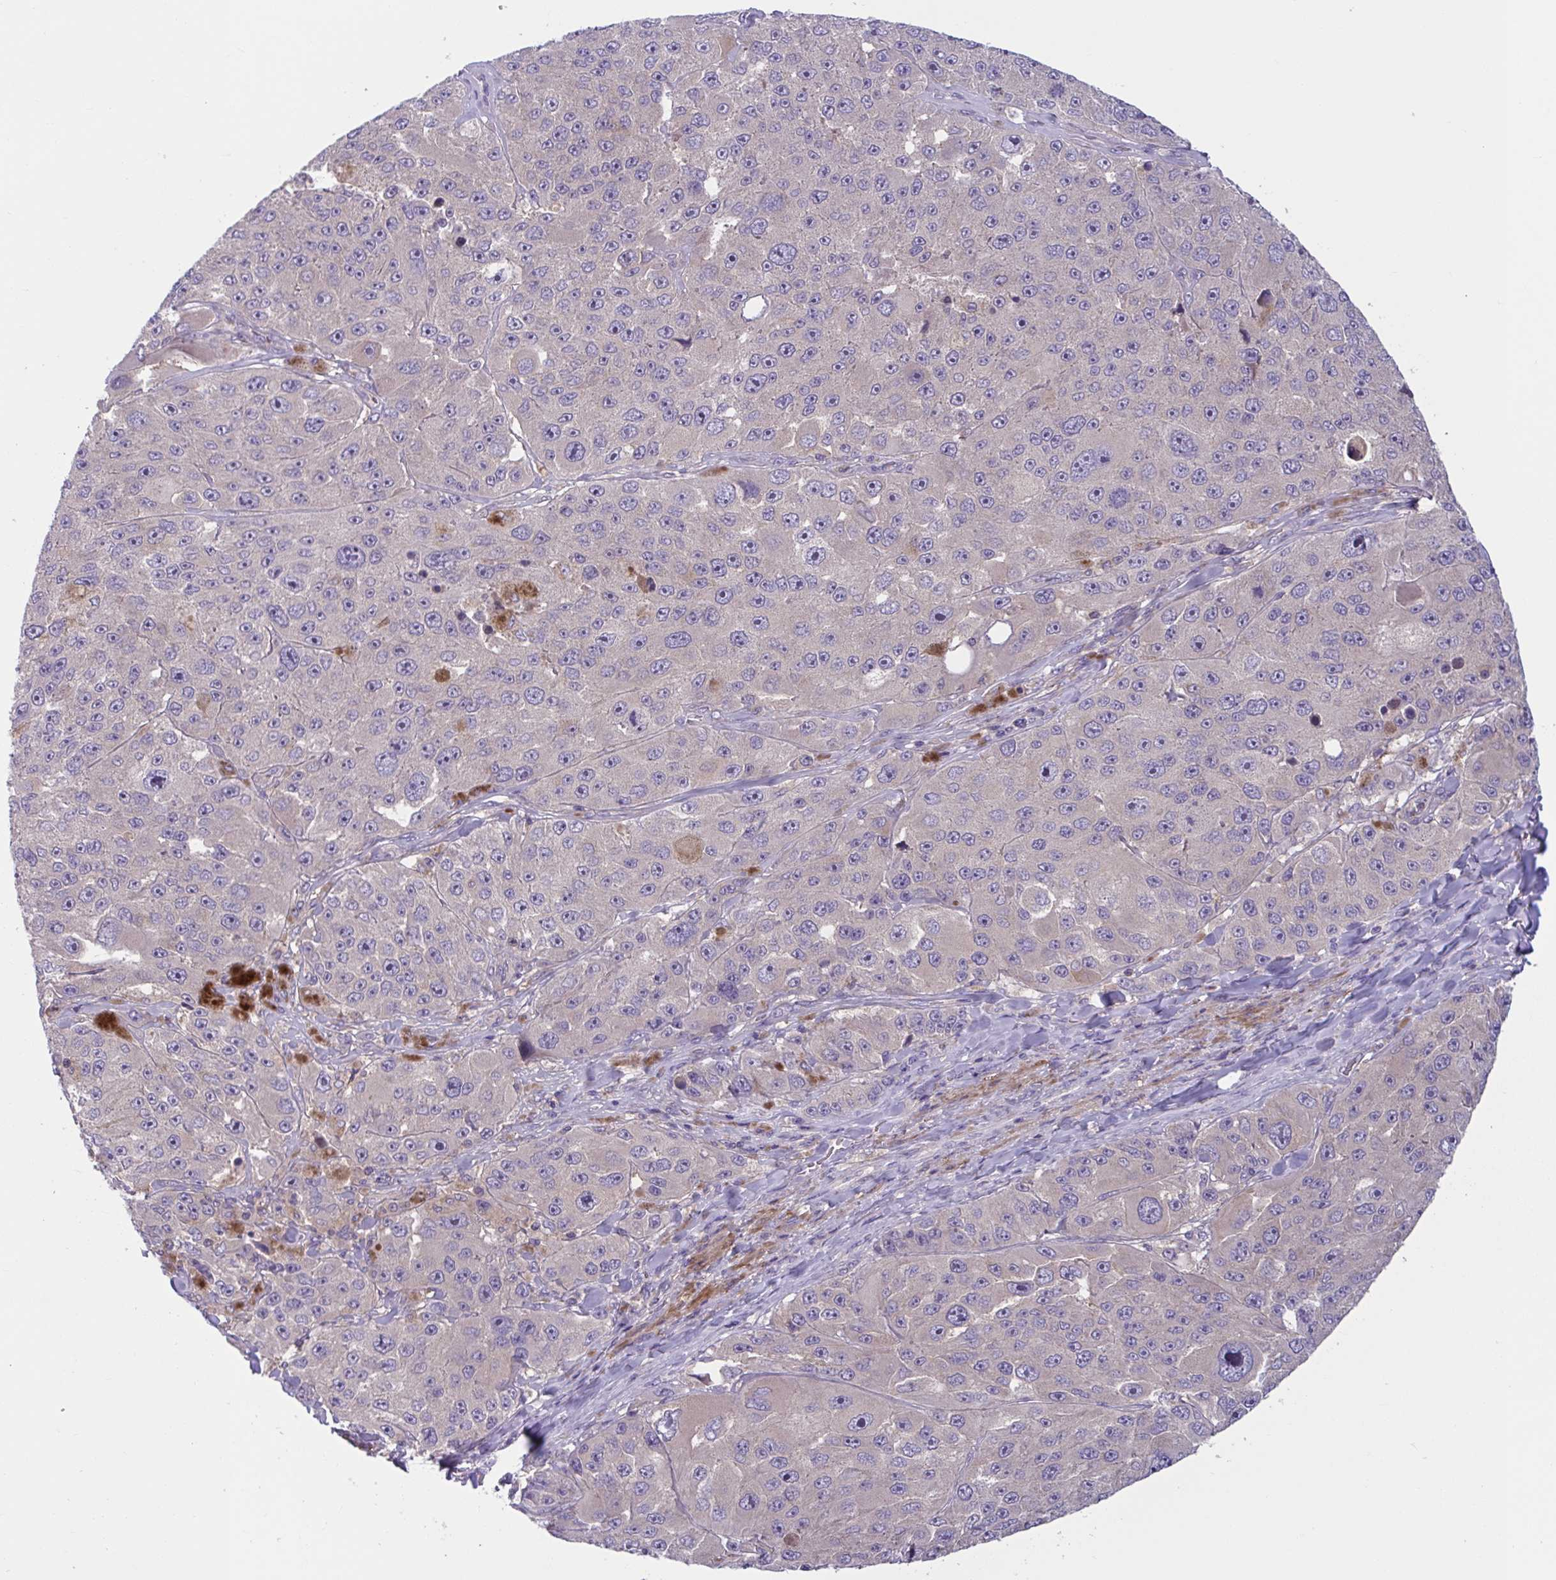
{"staining": {"intensity": "negative", "quantity": "none", "location": "none"}, "tissue": "melanoma", "cell_type": "Tumor cells", "image_type": "cancer", "snomed": [{"axis": "morphology", "description": "Malignant melanoma, Metastatic site"}, {"axis": "topography", "description": "Lymph node"}], "caption": "DAB (3,3'-diaminobenzidine) immunohistochemical staining of human melanoma demonstrates no significant expression in tumor cells.", "gene": "WNT9B", "patient": {"sex": "male", "age": 62}}